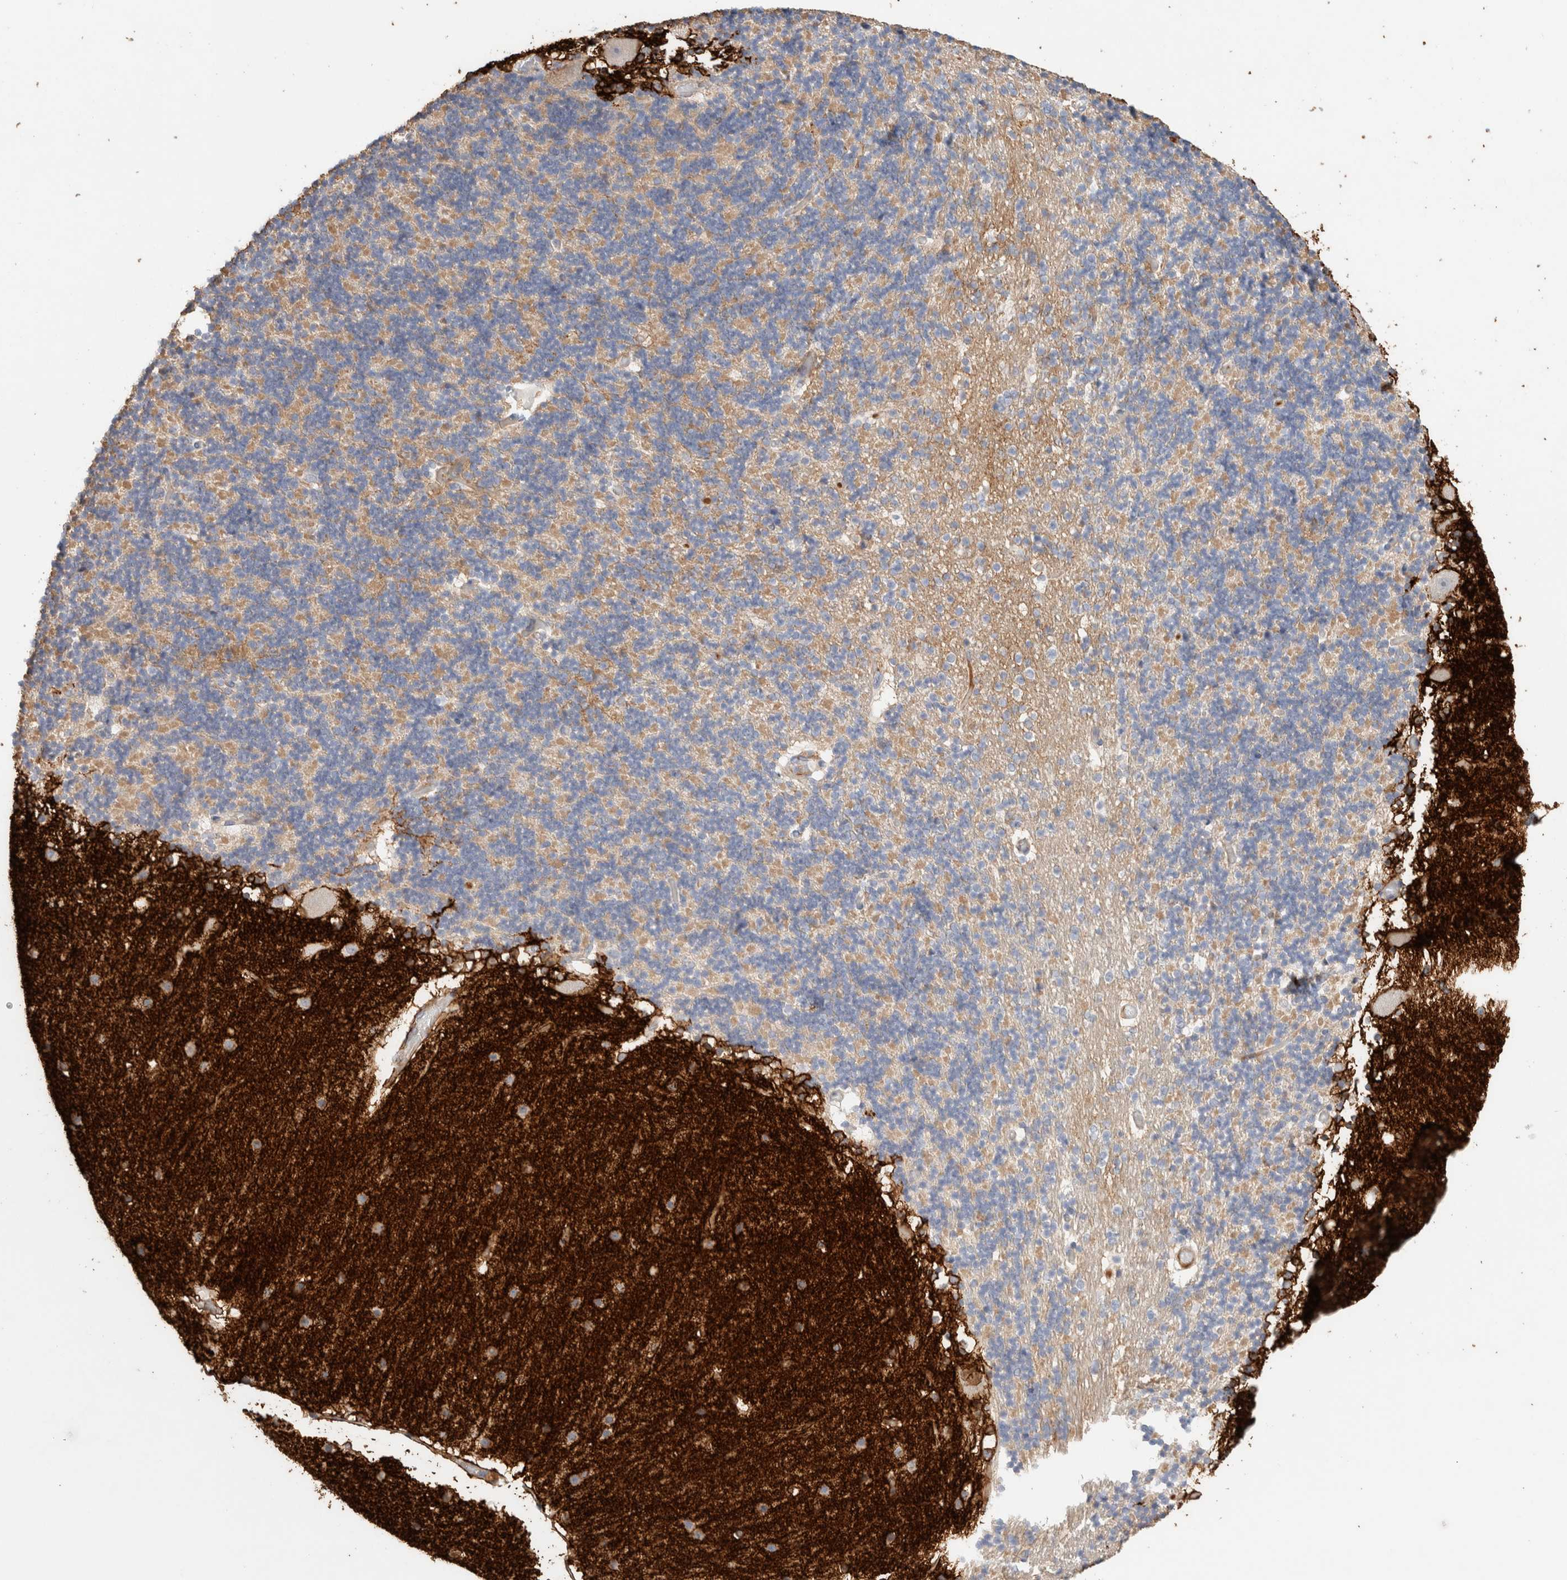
{"staining": {"intensity": "weak", "quantity": "25%-75%", "location": "cytoplasmic/membranous"}, "tissue": "cerebellum", "cell_type": "Cells in granular layer", "image_type": "normal", "snomed": [{"axis": "morphology", "description": "Normal tissue, NOS"}, {"axis": "topography", "description": "Cerebellum"}], "caption": "IHC micrograph of unremarkable cerebellum: cerebellum stained using IHC reveals low levels of weak protein expression localized specifically in the cytoplasmic/membranous of cells in granular layer, appearing as a cytoplasmic/membranous brown color.", "gene": "PROS1", "patient": {"sex": "male", "age": 57}}